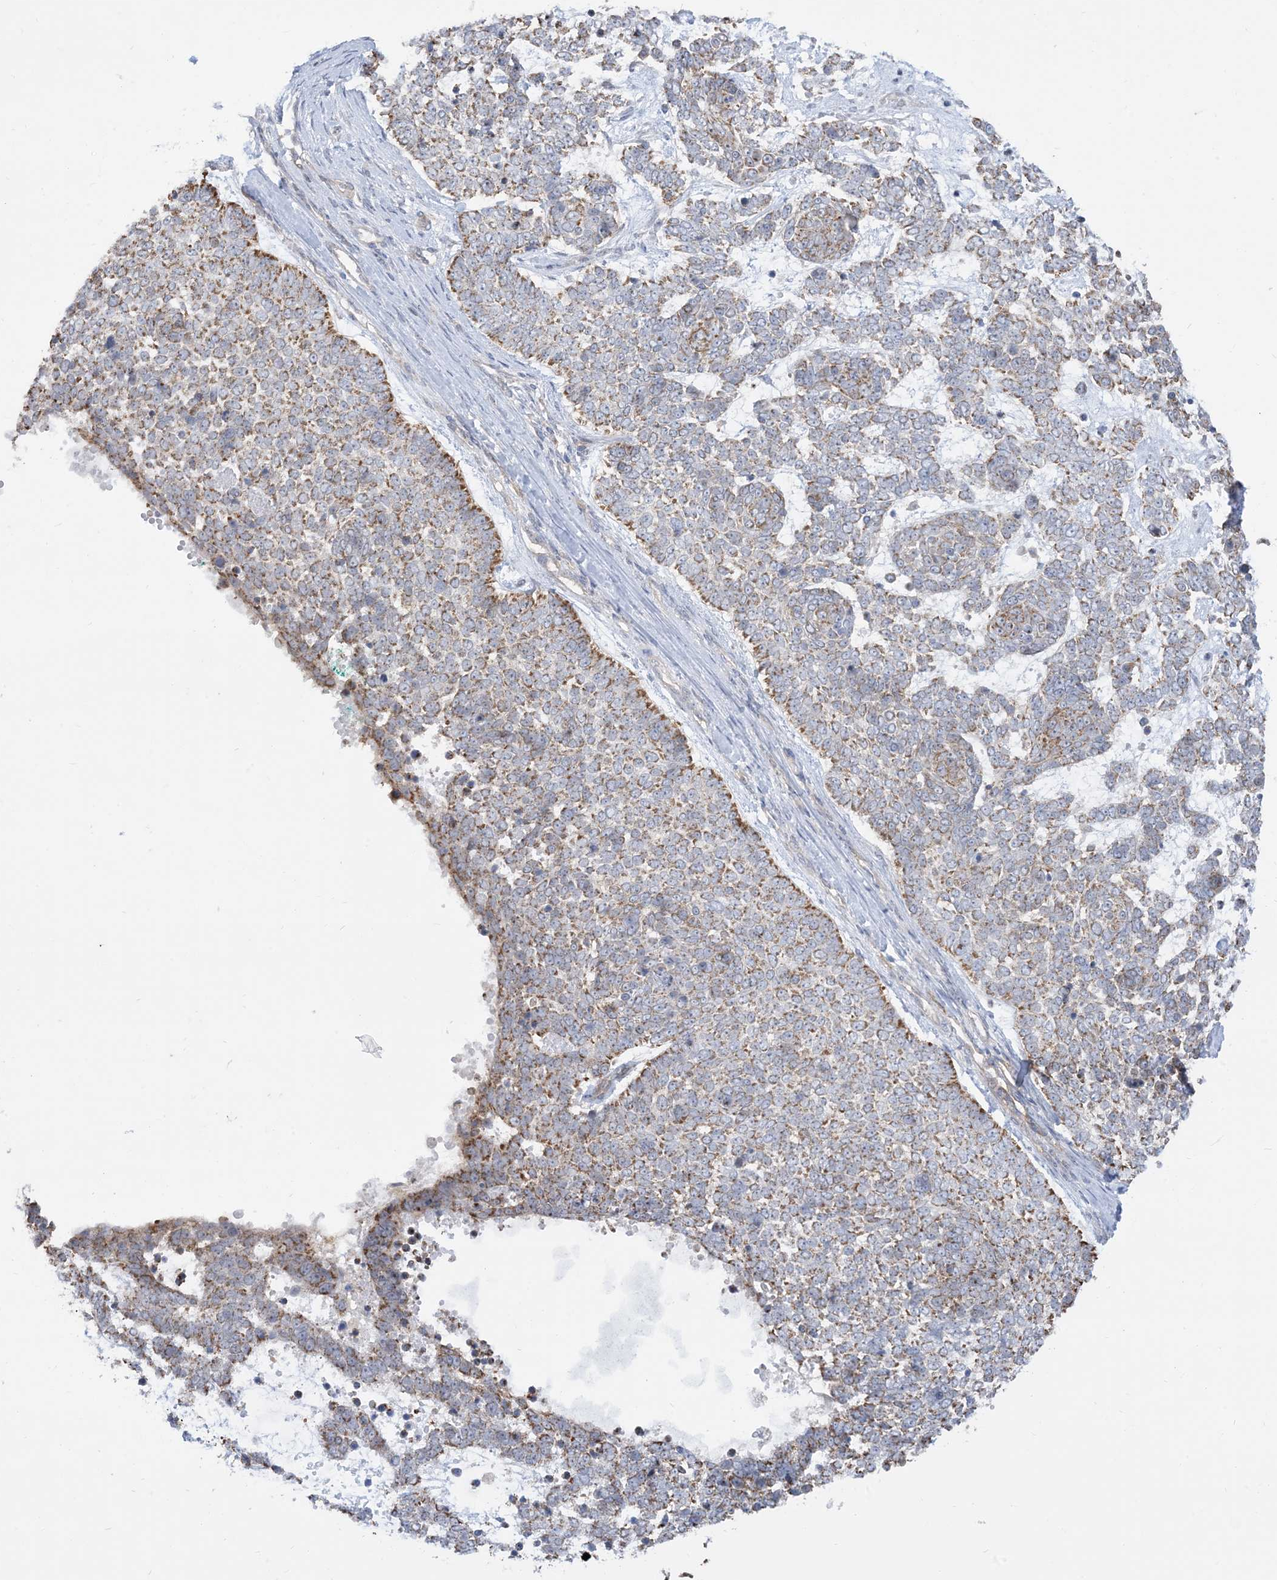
{"staining": {"intensity": "moderate", "quantity": "25%-75%", "location": "cytoplasmic/membranous"}, "tissue": "skin cancer", "cell_type": "Tumor cells", "image_type": "cancer", "snomed": [{"axis": "morphology", "description": "Basal cell carcinoma"}, {"axis": "topography", "description": "Skin"}], "caption": "IHC (DAB (3,3'-diaminobenzidine)) staining of human skin cancer shows moderate cytoplasmic/membranous protein expression in approximately 25%-75% of tumor cells.", "gene": "CASP4", "patient": {"sex": "female", "age": 81}}